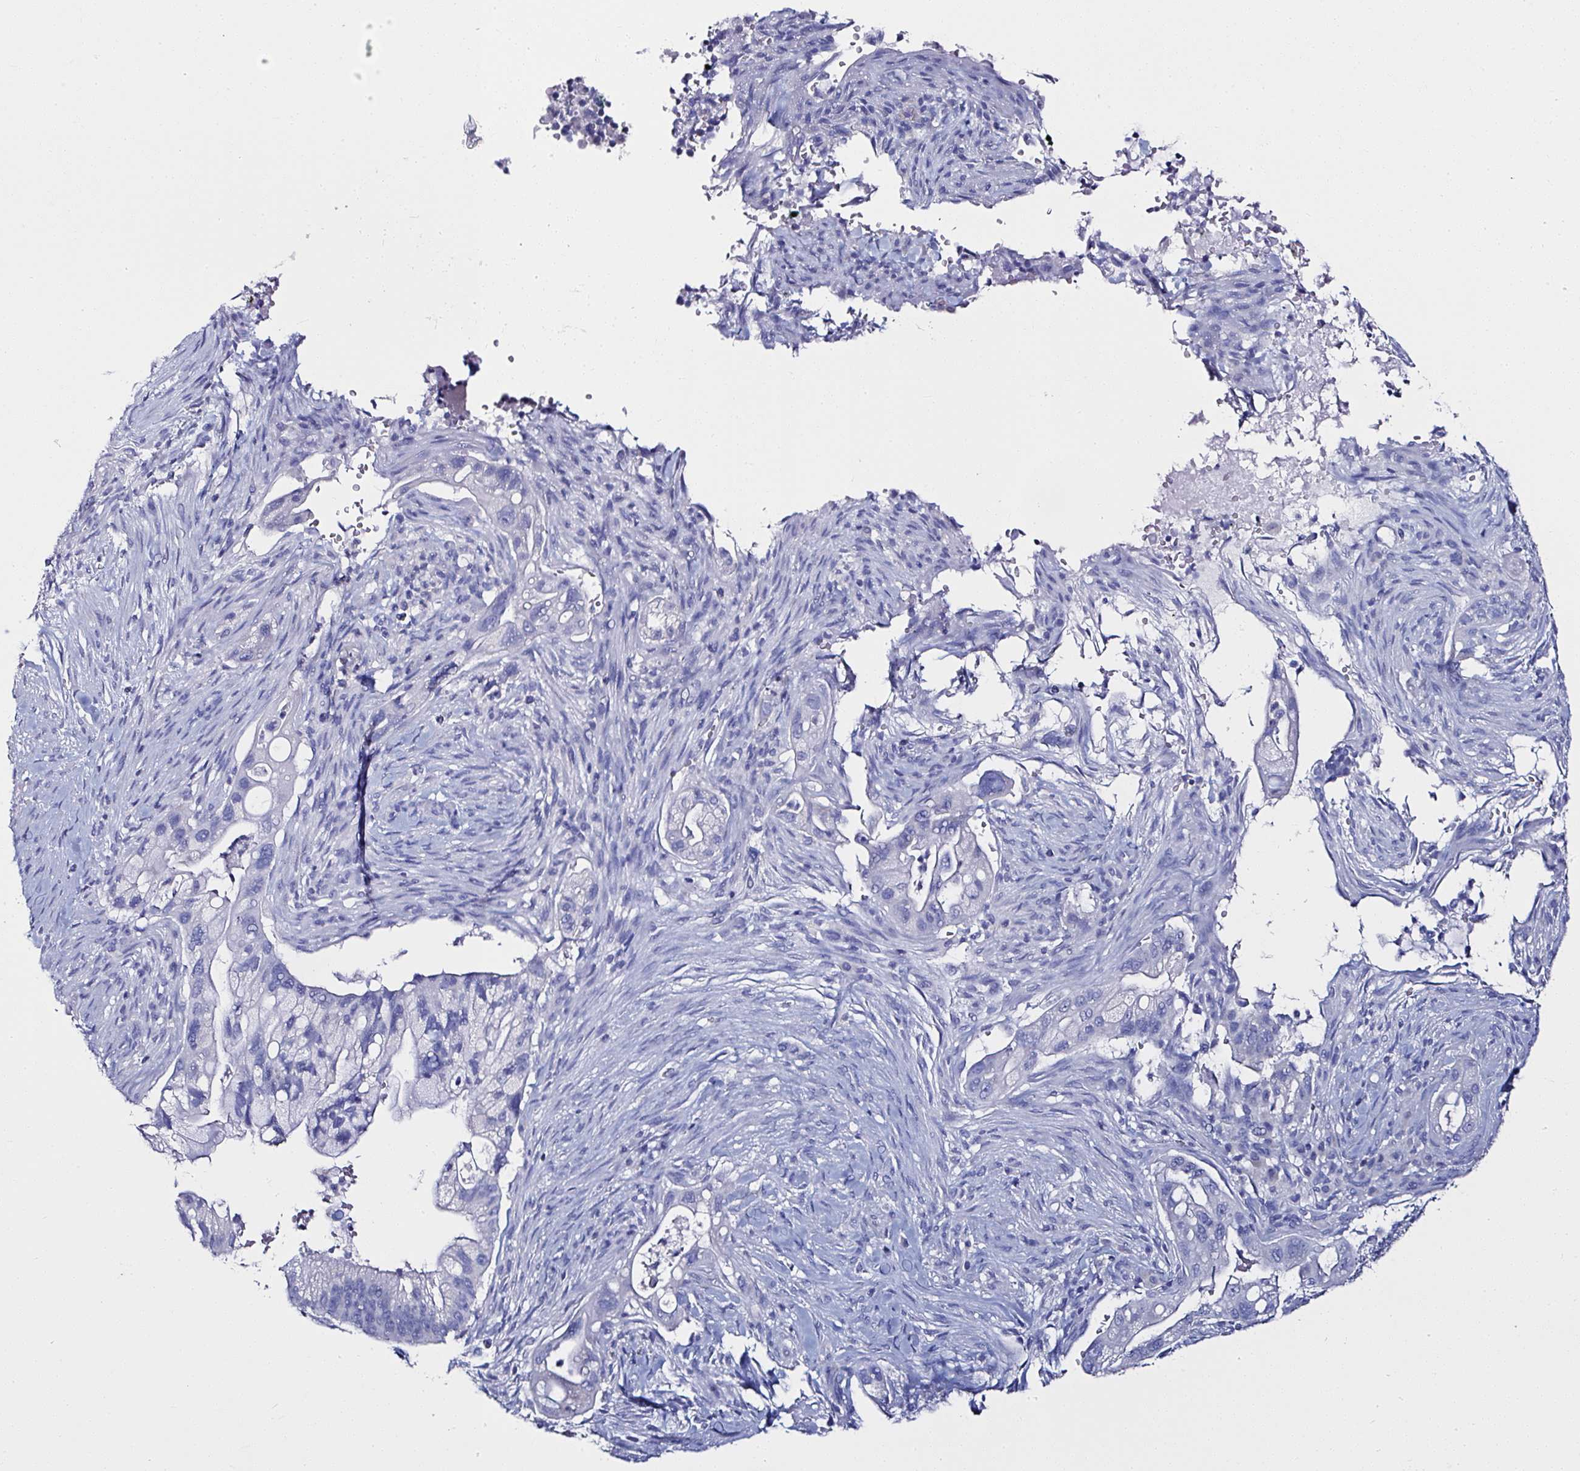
{"staining": {"intensity": "negative", "quantity": "none", "location": "none"}, "tissue": "pancreatic cancer", "cell_type": "Tumor cells", "image_type": "cancer", "snomed": [{"axis": "morphology", "description": "Adenocarcinoma, NOS"}, {"axis": "topography", "description": "Pancreas"}], "caption": "This is an immunohistochemistry (IHC) photomicrograph of human pancreatic cancer. There is no staining in tumor cells.", "gene": "ATP2A1", "patient": {"sex": "male", "age": 44}}